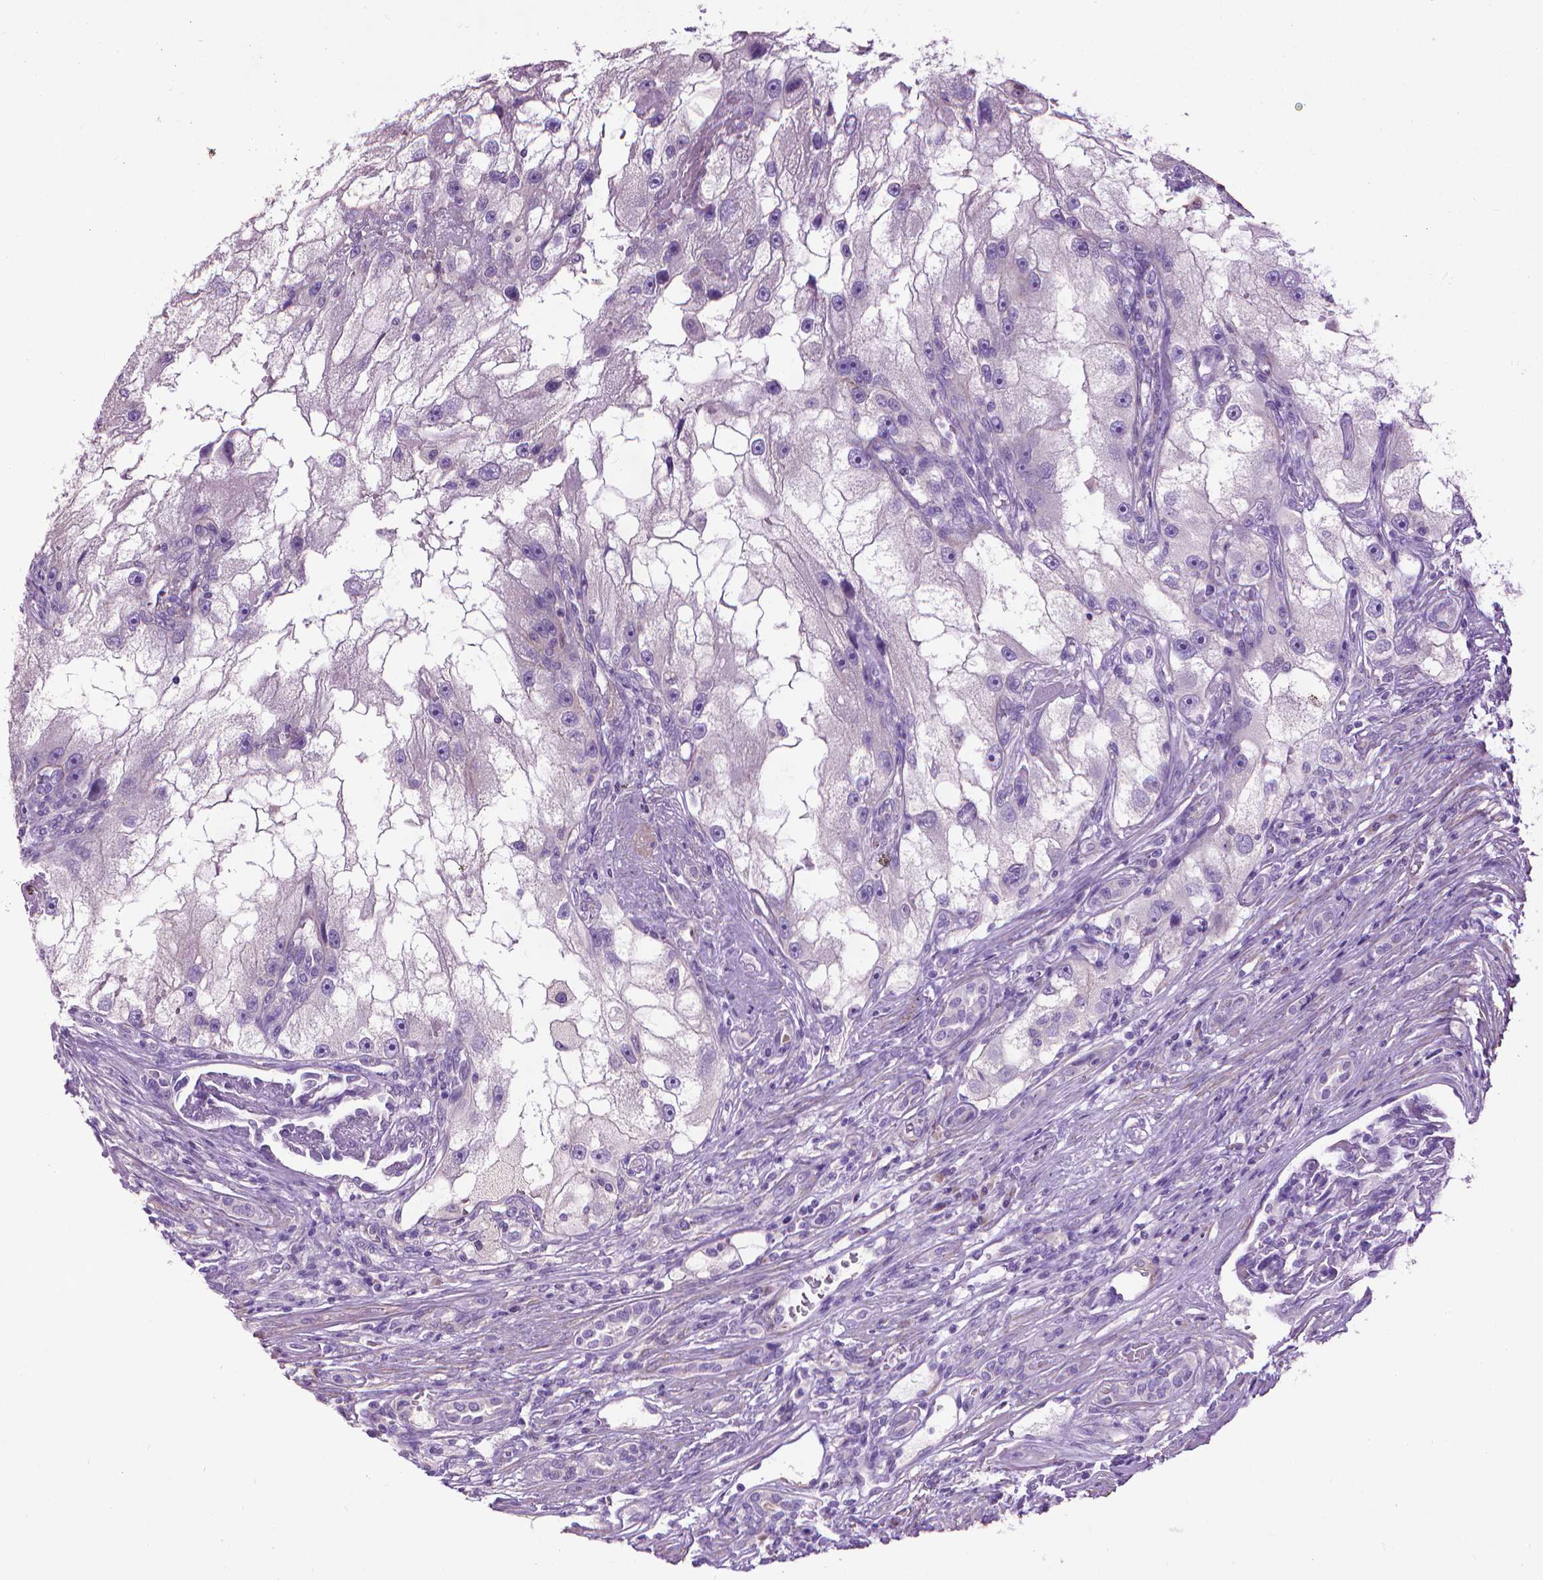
{"staining": {"intensity": "negative", "quantity": "none", "location": "none"}, "tissue": "renal cancer", "cell_type": "Tumor cells", "image_type": "cancer", "snomed": [{"axis": "morphology", "description": "Adenocarcinoma, NOS"}, {"axis": "topography", "description": "Kidney"}], "caption": "IHC of human renal cancer exhibits no staining in tumor cells.", "gene": "AQP10", "patient": {"sex": "male", "age": 63}}